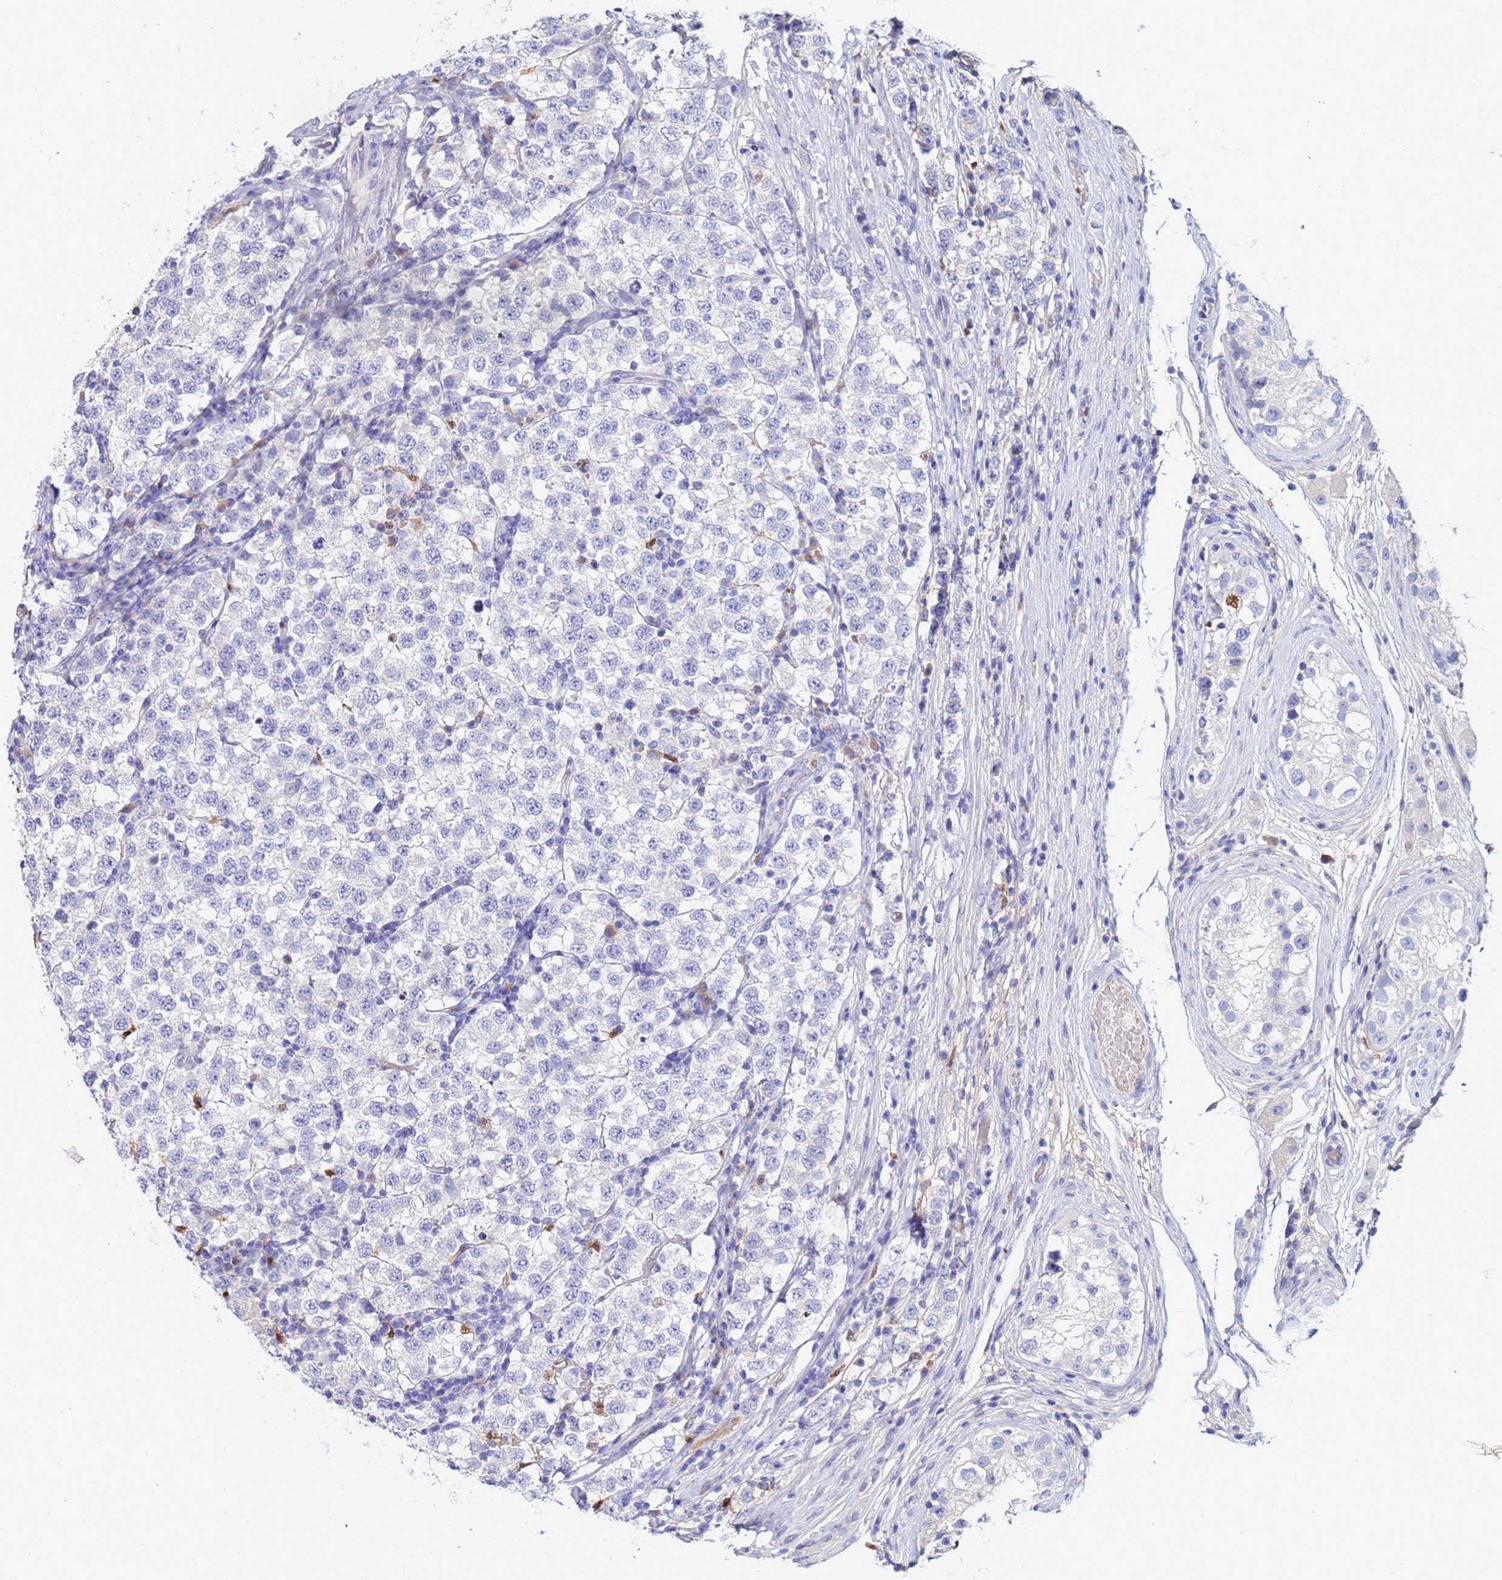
{"staining": {"intensity": "negative", "quantity": "none", "location": "none"}, "tissue": "testis cancer", "cell_type": "Tumor cells", "image_type": "cancer", "snomed": [{"axis": "morphology", "description": "Seminoma, NOS"}, {"axis": "topography", "description": "Testis"}], "caption": "Immunohistochemical staining of seminoma (testis) shows no significant expression in tumor cells.", "gene": "TUBAL3", "patient": {"sex": "male", "age": 34}}